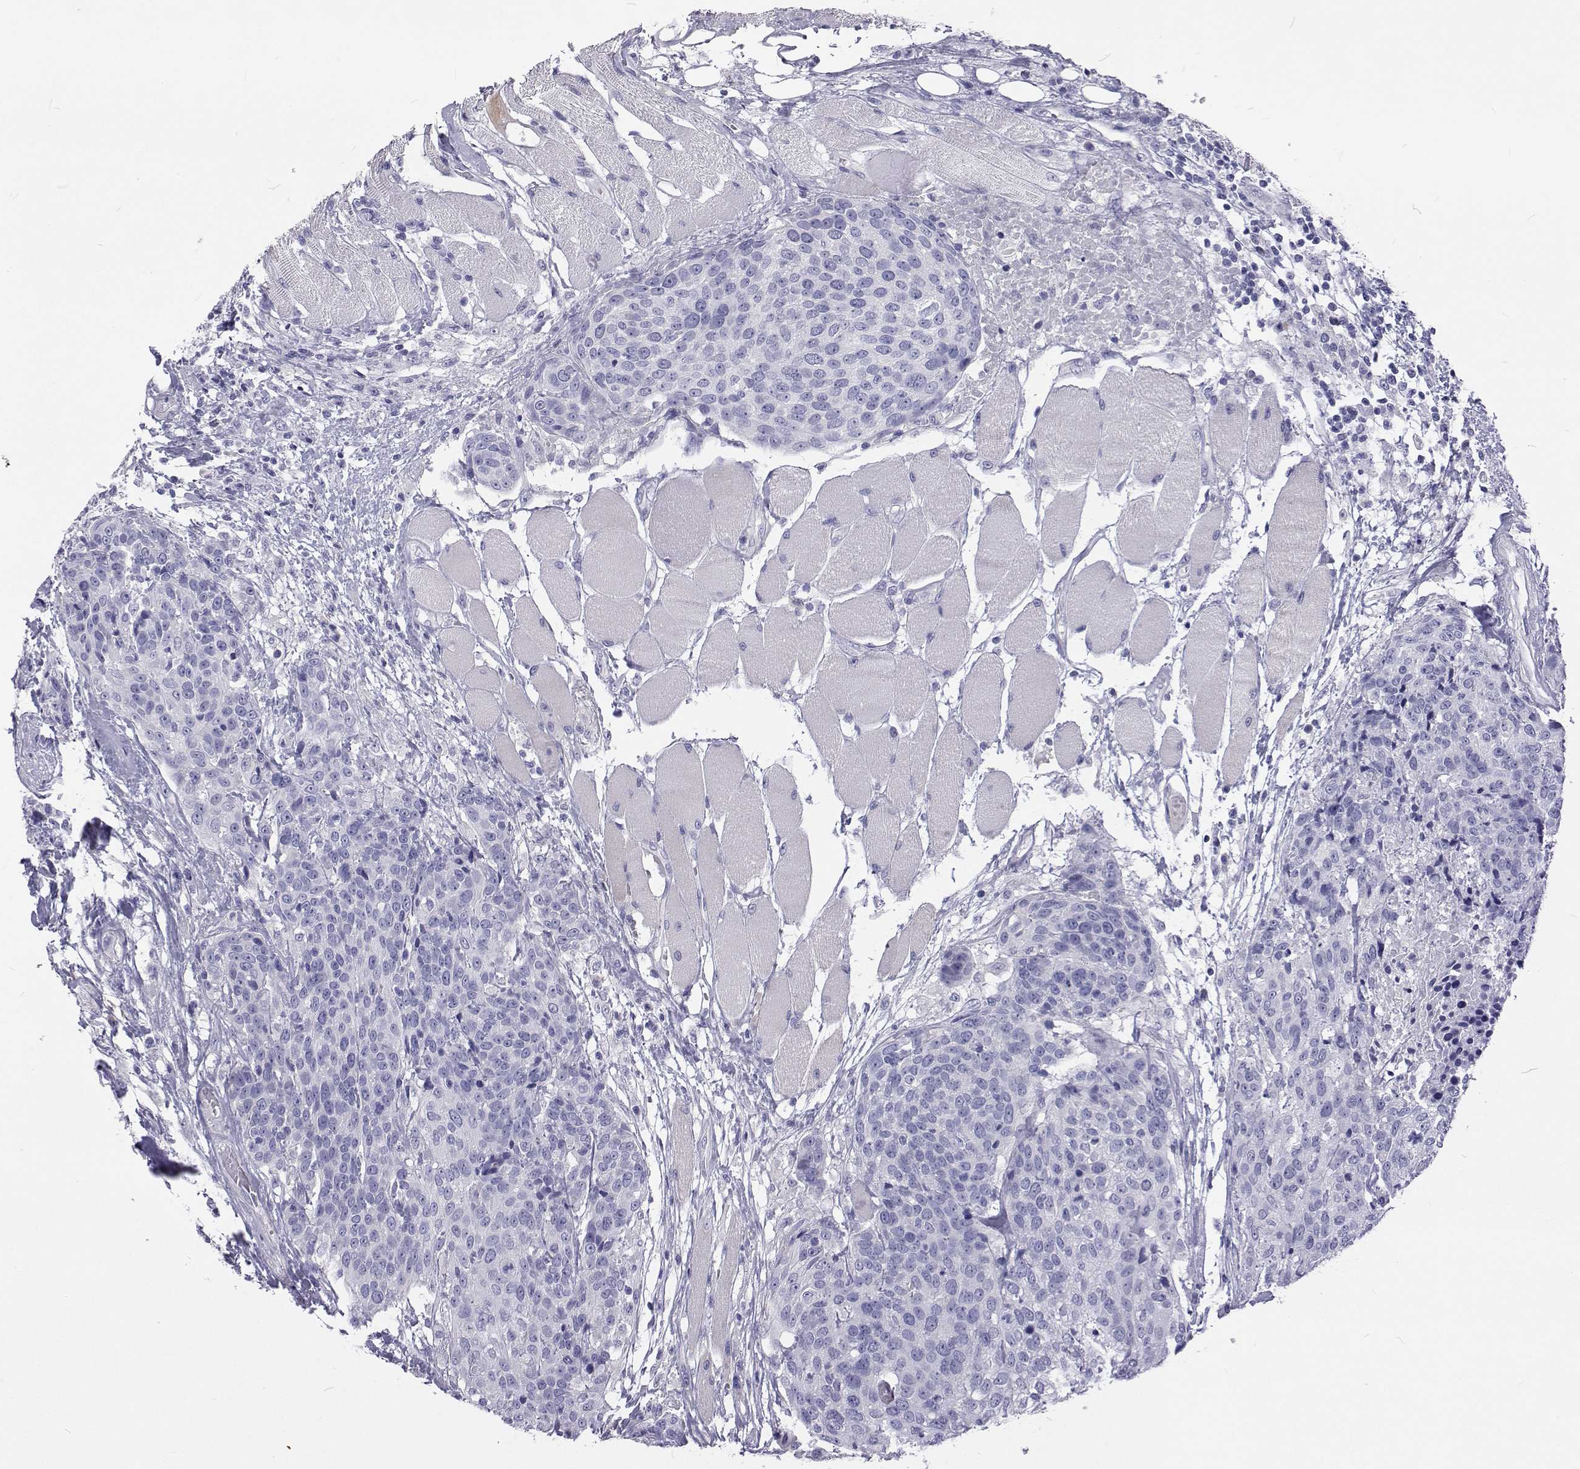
{"staining": {"intensity": "negative", "quantity": "none", "location": "none"}, "tissue": "head and neck cancer", "cell_type": "Tumor cells", "image_type": "cancer", "snomed": [{"axis": "morphology", "description": "Squamous cell carcinoma, NOS"}, {"axis": "topography", "description": "Oral tissue"}, {"axis": "topography", "description": "Head-Neck"}], "caption": "The immunohistochemistry (IHC) micrograph has no significant expression in tumor cells of squamous cell carcinoma (head and neck) tissue.", "gene": "NPR3", "patient": {"sex": "male", "age": 64}}